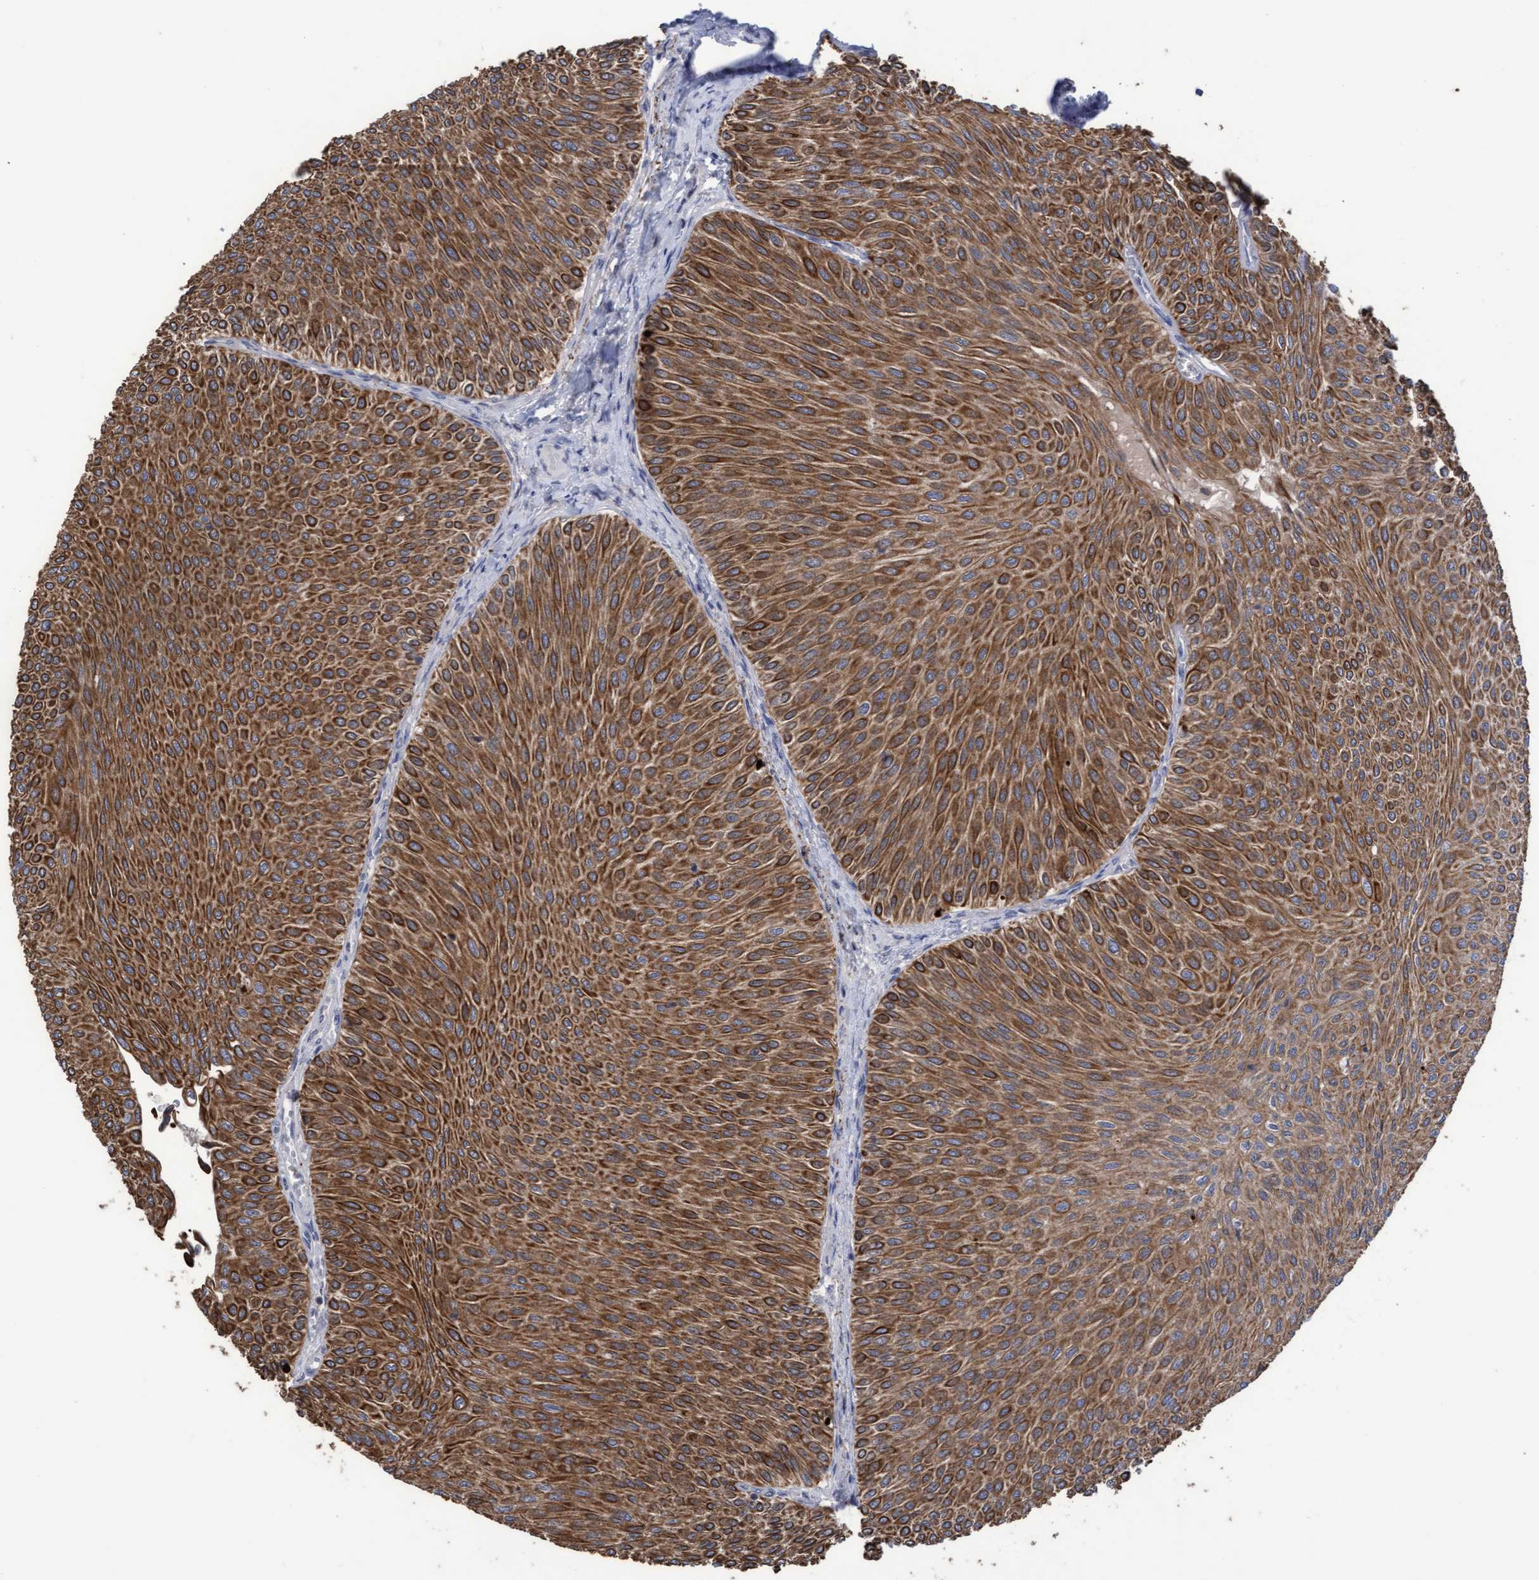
{"staining": {"intensity": "strong", "quantity": ">75%", "location": "cytoplasmic/membranous"}, "tissue": "urothelial cancer", "cell_type": "Tumor cells", "image_type": "cancer", "snomed": [{"axis": "morphology", "description": "Urothelial carcinoma, Low grade"}, {"axis": "topography", "description": "Urinary bladder"}], "caption": "Approximately >75% of tumor cells in urothelial cancer demonstrate strong cytoplasmic/membranous protein expression as visualized by brown immunohistochemical staining.", "gene": "KRT24", "patient": {"sex": "male", "age": 78}}